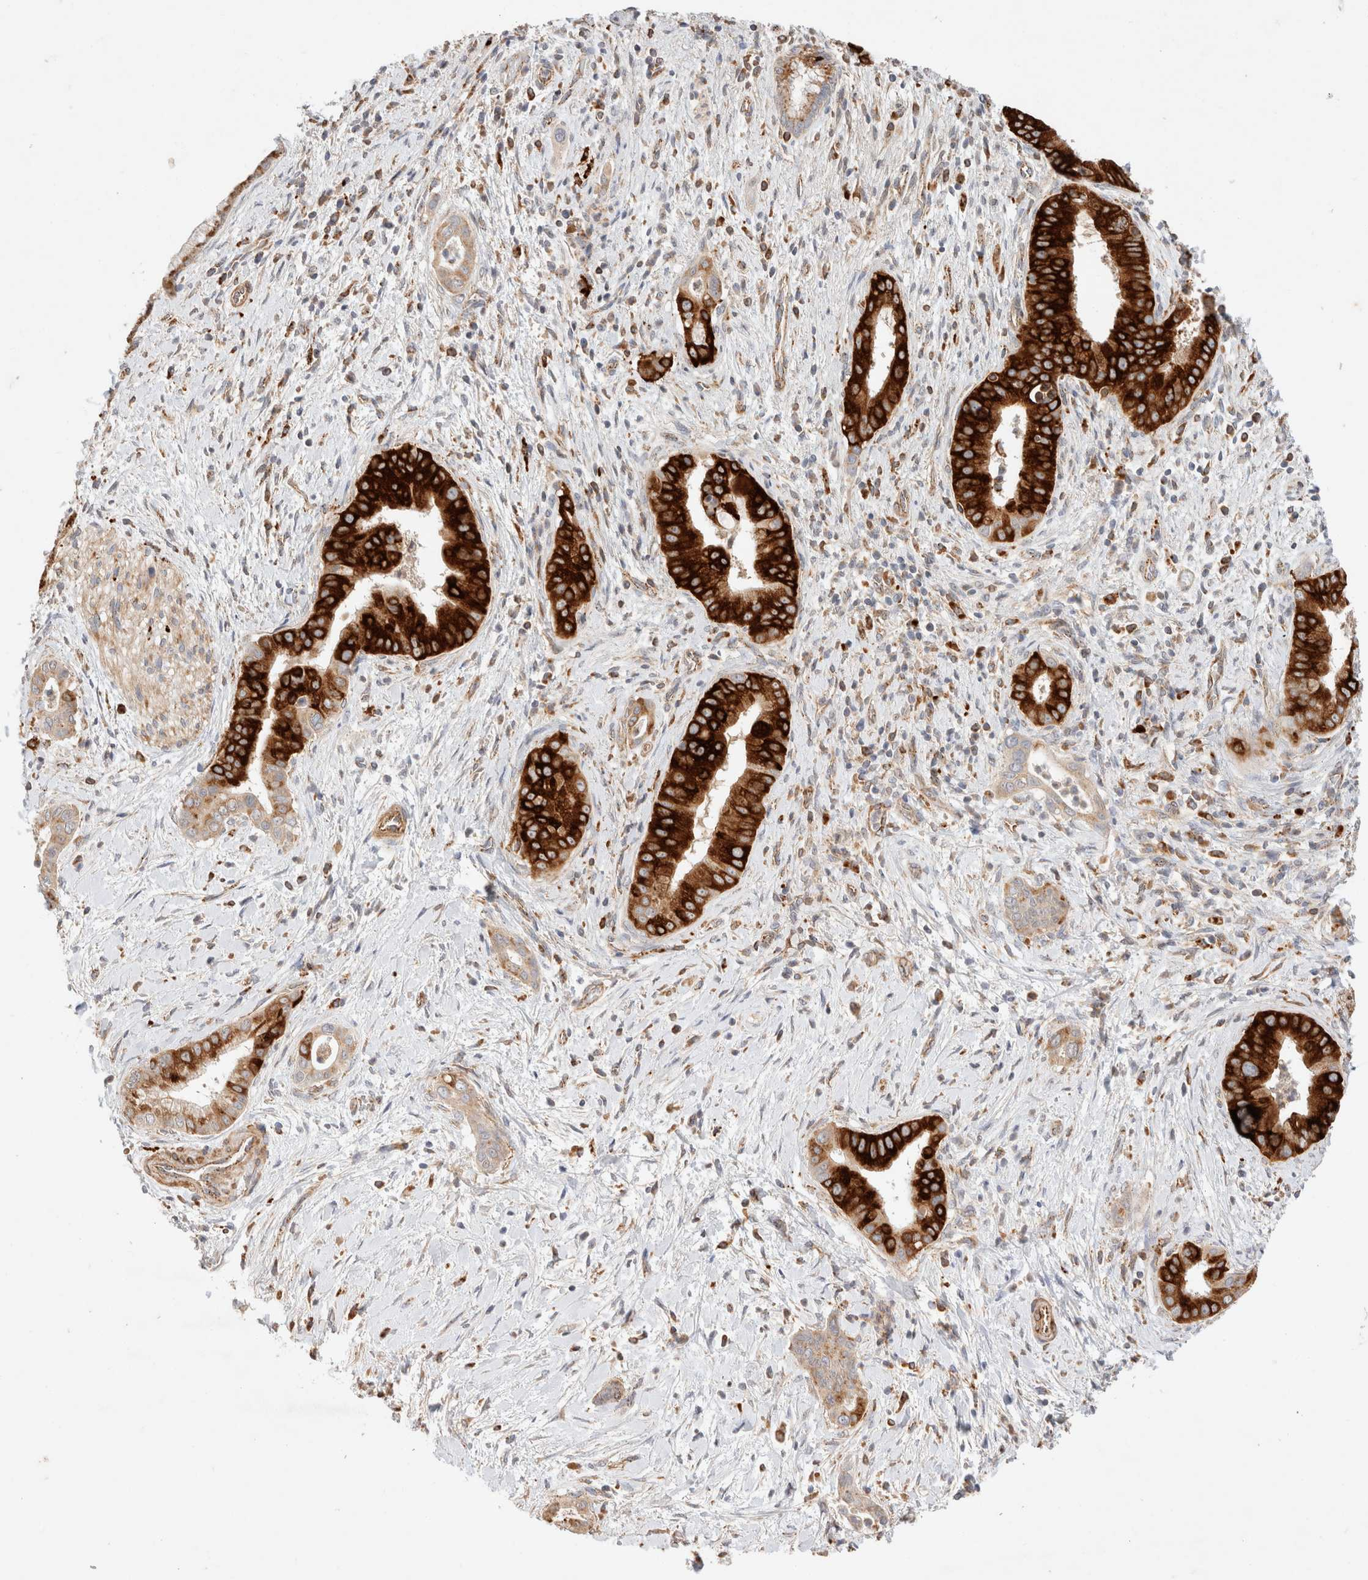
{"staining": {"intensity": "strong", "quantity": ">75%", "location": "cytoplasmic/membranous"}, "tissue": "liver cancer", "cell_type": "Tumor cells", "image_type": "cancer", "snomed": [{"axis": "morphology", "description": "Cholangiocarcinoma"}, {"axis": "topography", "description": "Liver"}], "caption": "An IHC micrograph of neoplastic tissue is shown. Protein staining in brown shows strong cytoplasmic/membranous positivity in liver cancer (cholangiocarcinoma) within tumor cells.", "gene": "RABEPK", "patient": {"sex": "female", "age": 54}}